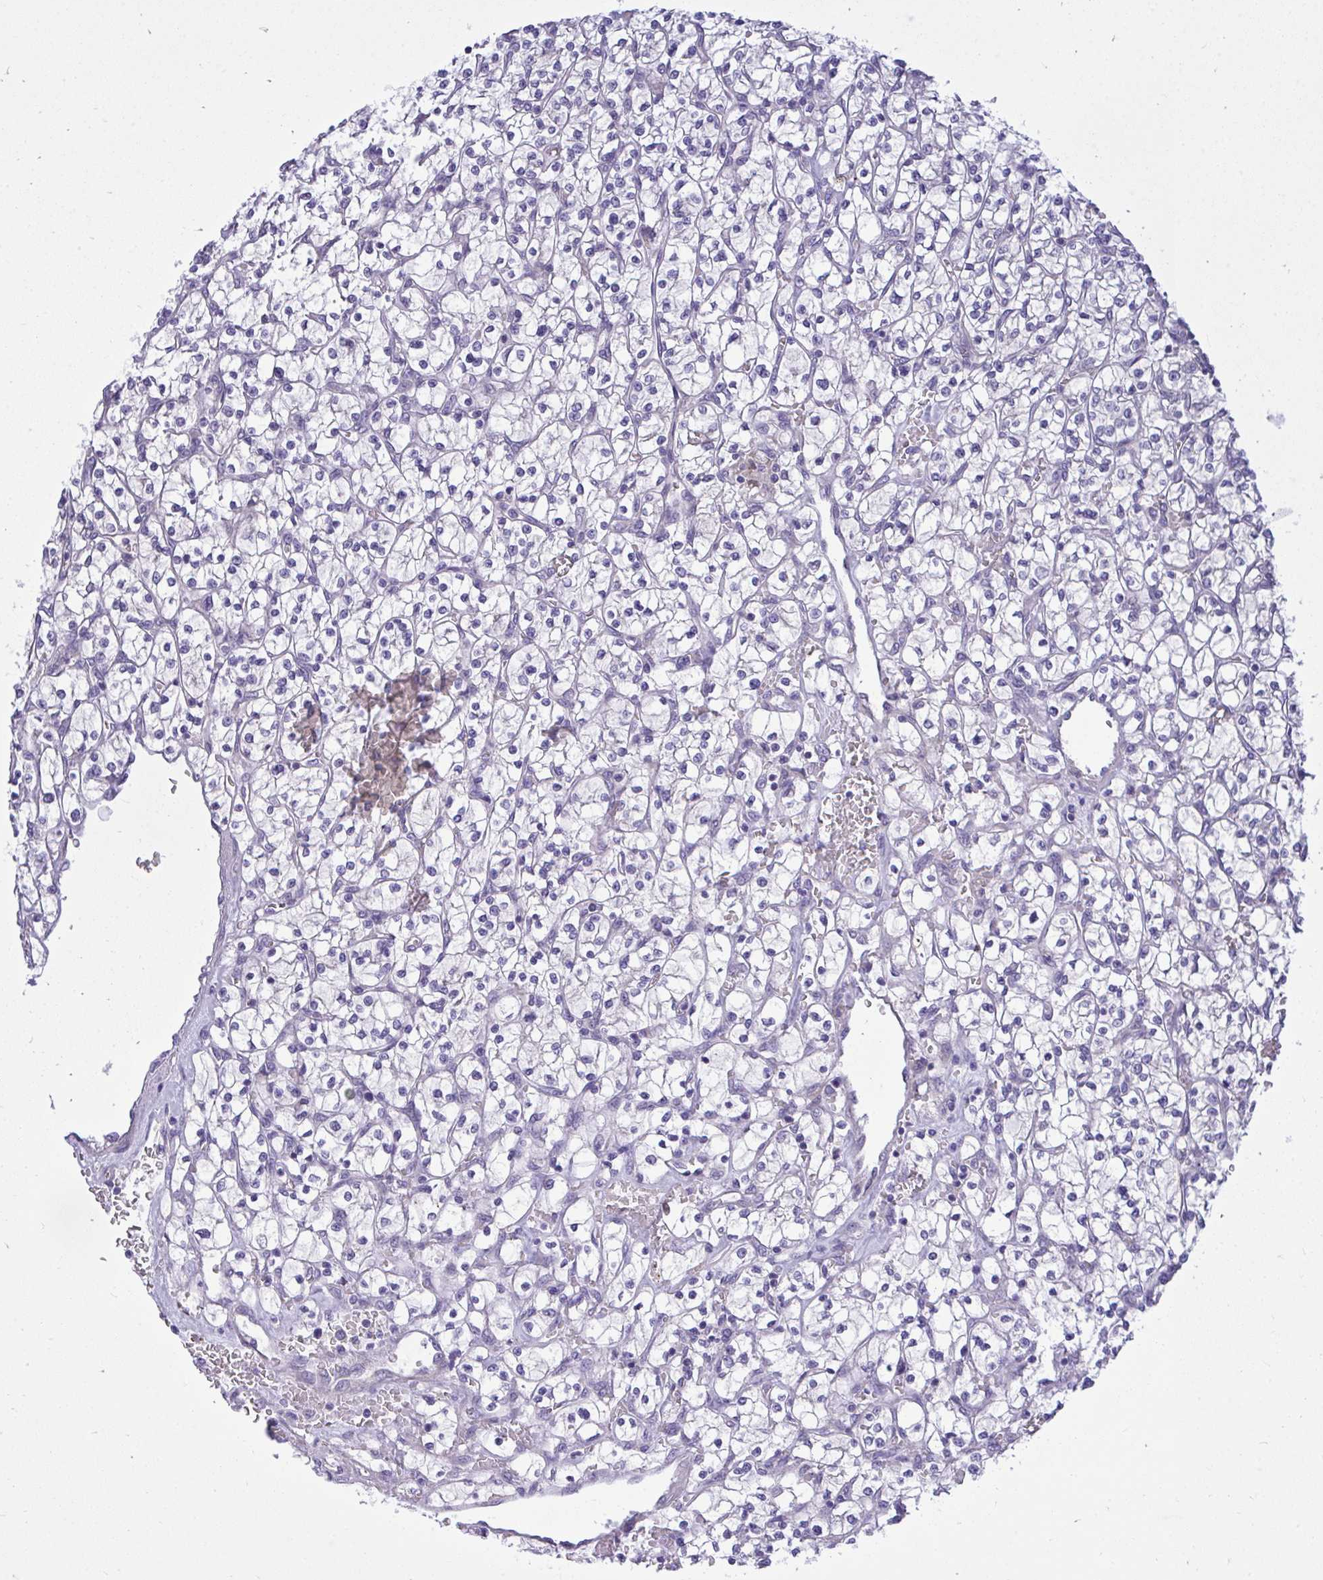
{"staining": {"intensity": "negative", "quantity": "none", "location": "none"}, "tissue": "renal cancer", "cell_type": "Tumor cells", "image_type": "cancer", "snomed": [{"axis": "morphology", "description": "Adenocarcinoma, NOS"}, {"axis": "topography", "description": "Kidney"}], "caption": "This is an immunohistochemistry image of renal cancer (adenocarcinoma). There is no expression in tumor cells.", "gene": "HMBOX1", "patient": {"sex": "female", "age": 64}}